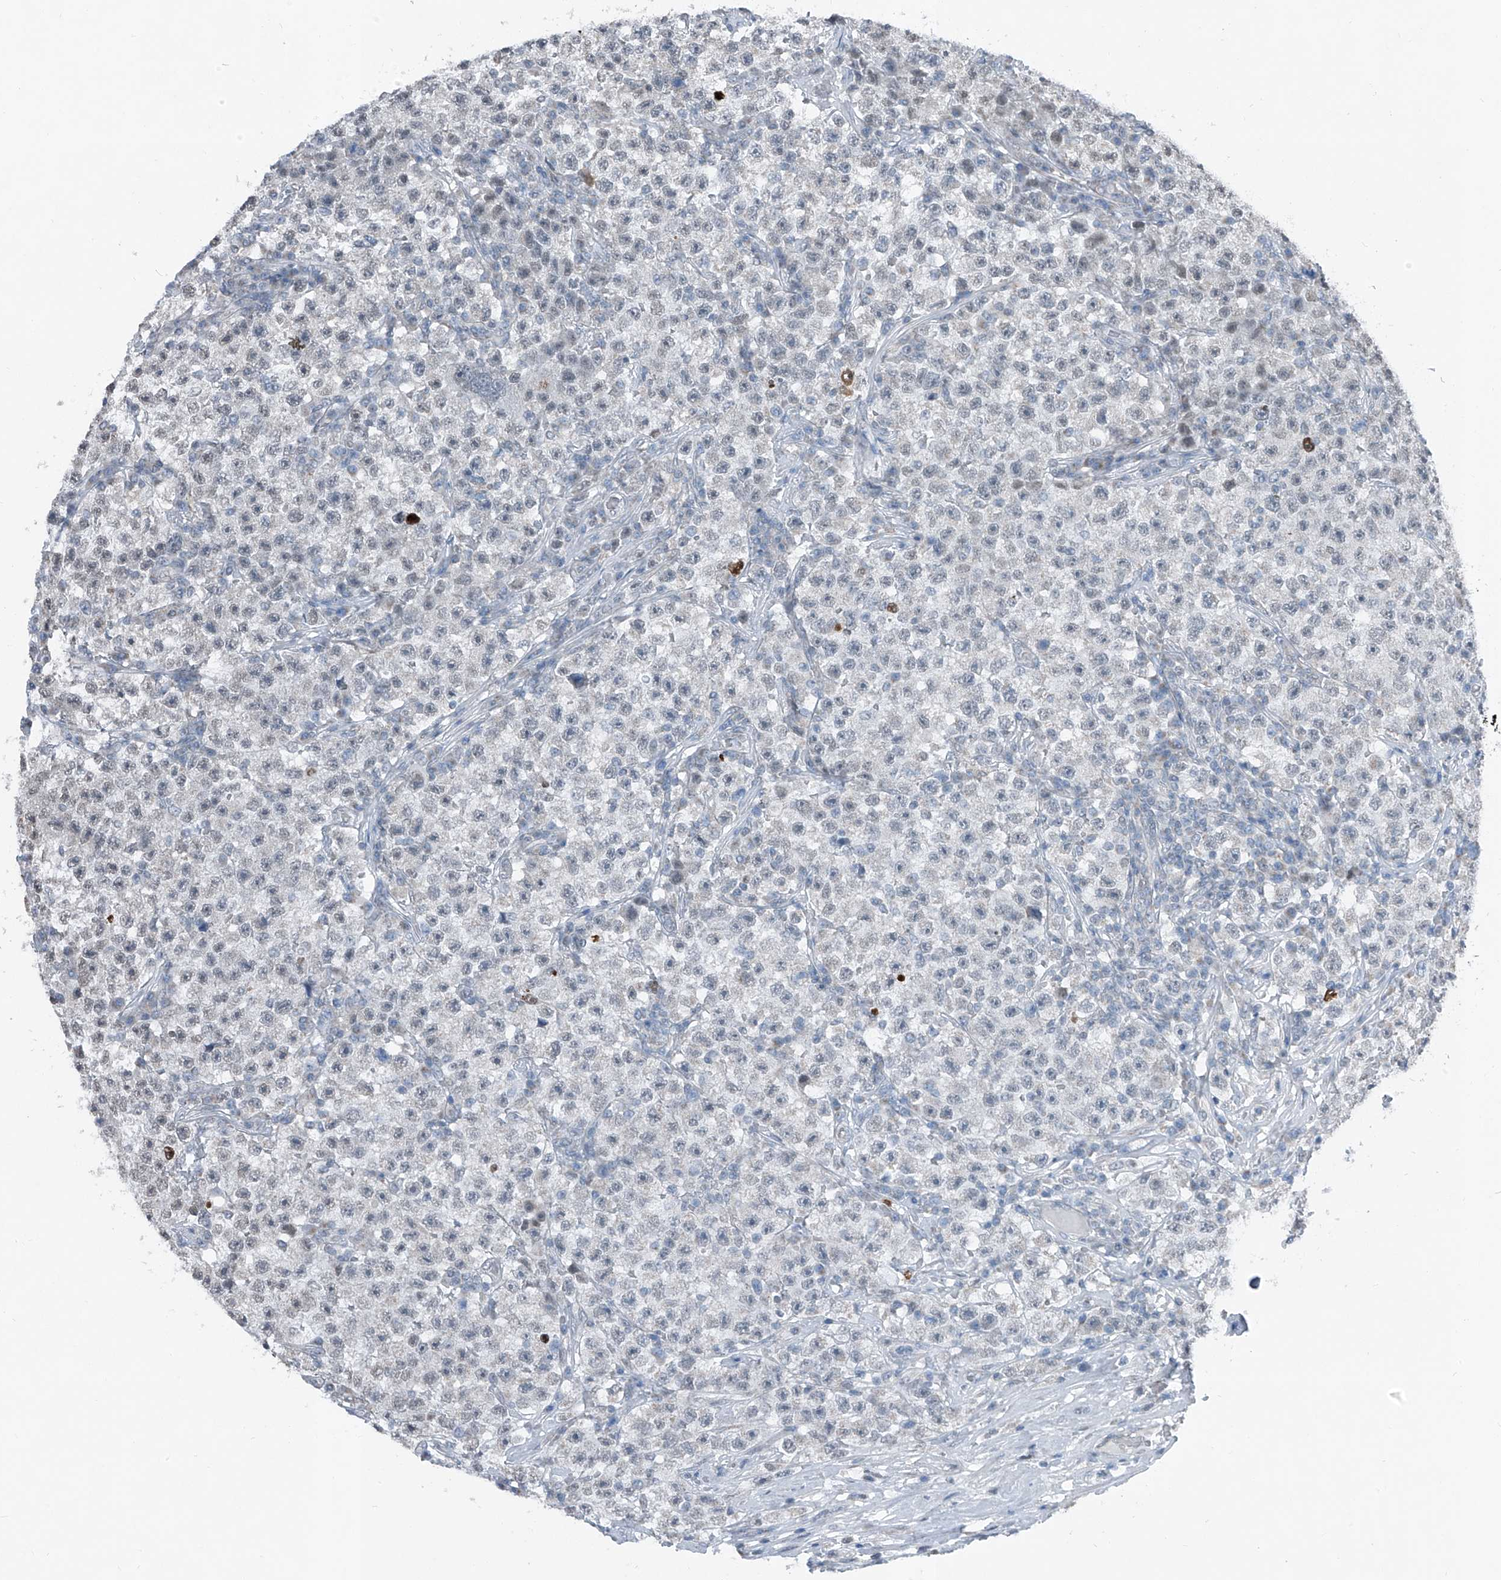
{"staining": {"intensity": "negative", "quantity": "none", "location": "none"}, "tissue": "testis cancer", "cell_type": "Tumor cells", "image_type": "cancer", "snomed": [{"axis": "morphology", "description": "Seminoma, NOS"}, {"axis": "topography", "description": "Testis"}], "caption": "An image of human testis seminoma is negative for staining in tumor cells. (Immunohistochemistry (ihc), brightfield microscopy, high magnification).", "gene": "DYRK1B", "patient": {"sex": "male", "age": 22}}